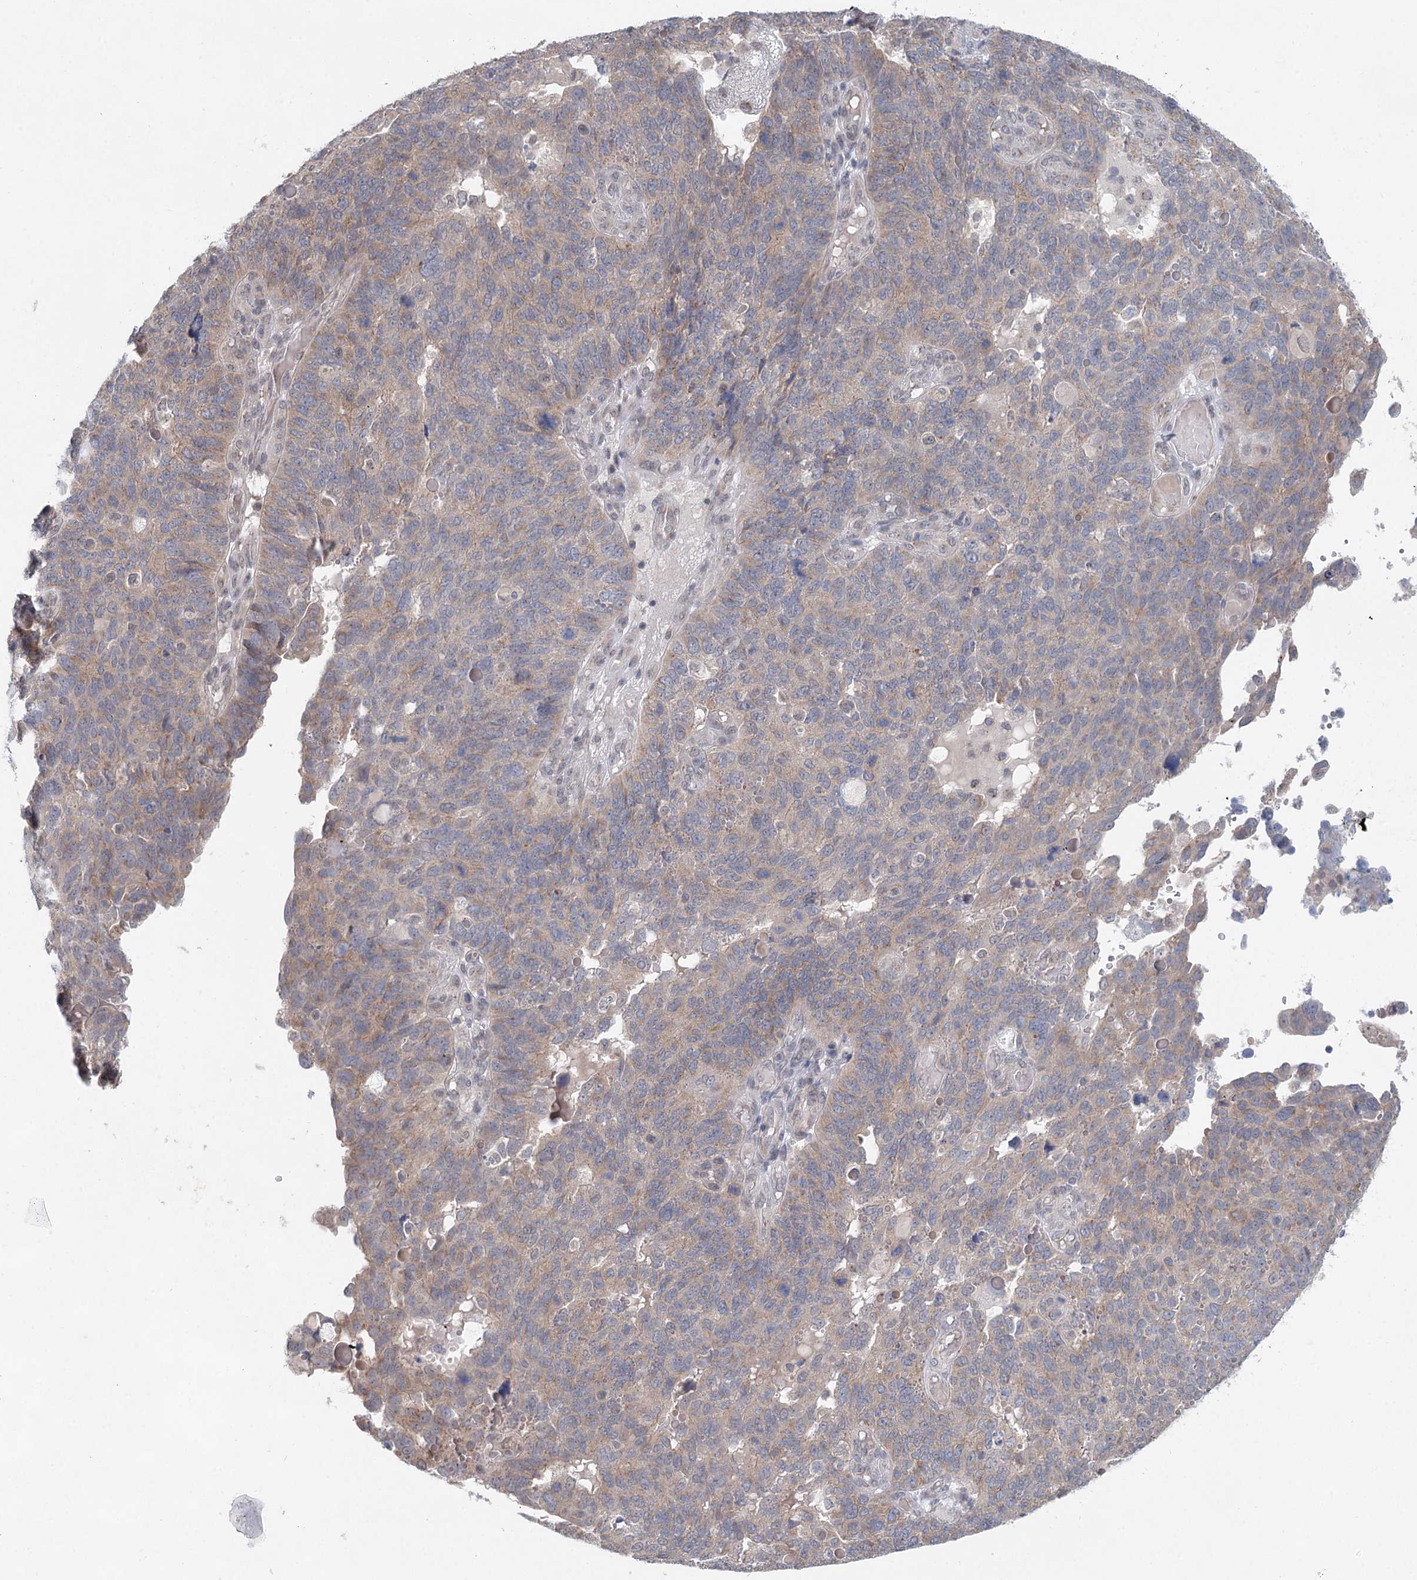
{"staining": {"intensity": "moderate", "quantity": ">75%", "location": "cytoplasmic/membranous"}, "tissue": "endometrial cancer", "cell_type": "Tumor cells", "image_type": "cancer", "snomed": [{"axis": "morphology", "description": "Adenocarcinoma, NOS"}, {"axis": "topography", "description": "Endometrium"}], "caption": "Endometrial cancer stained with DAB immunohistochemistry exhibits medium levels of moderate cytoplasmic/membranous expression in approximately >75% of tumor cells.", "gene": "BLTP1", "patient": {"sex": "female", "age": 66}}